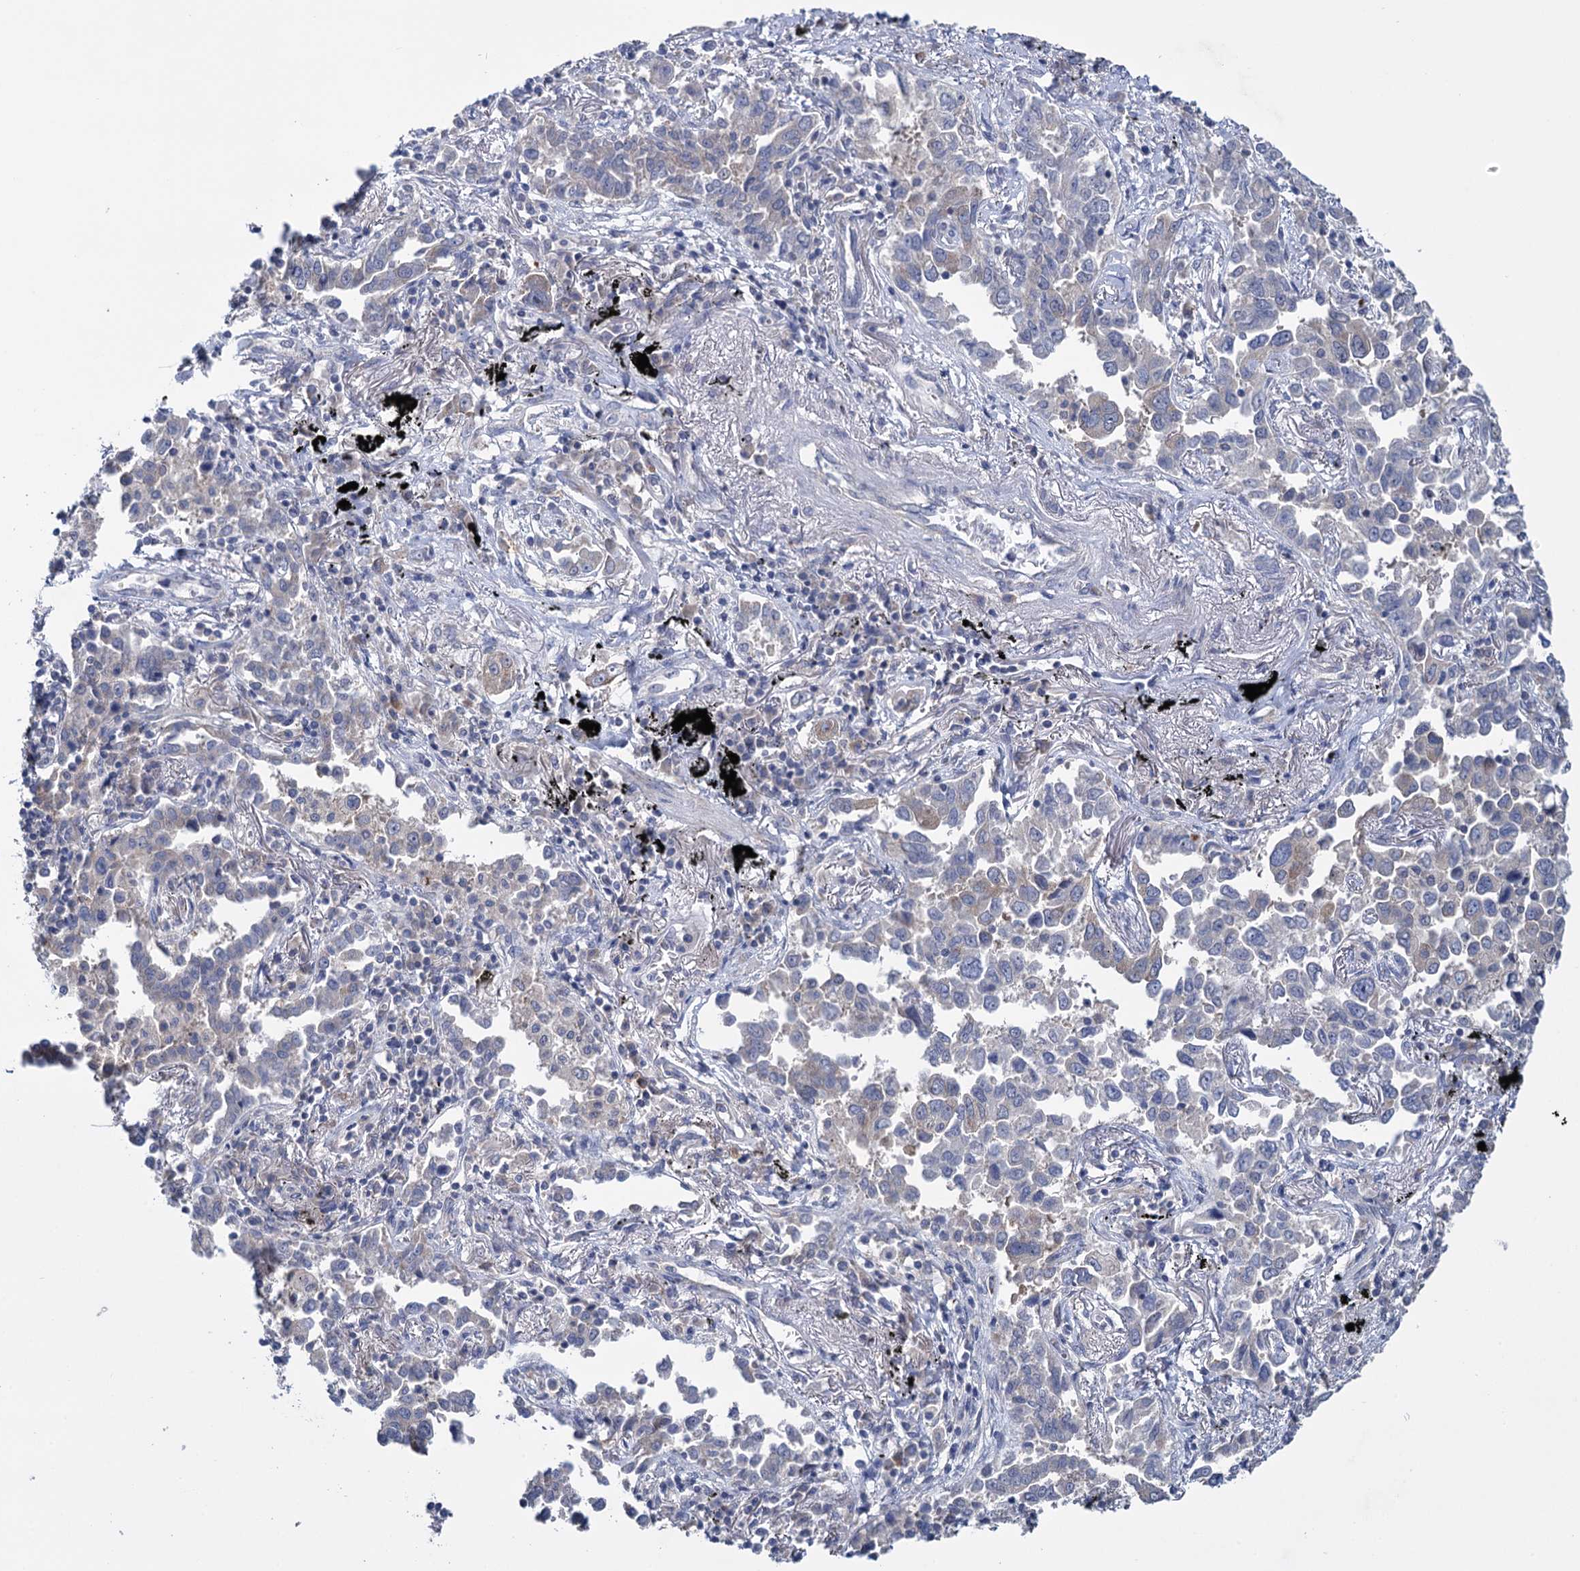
{"staining": {"intensity": "negative", "quantity": "none", "location": "none"}, "tissue": "lung cancer", "cell_type": "Tumor cells", "image_type": "cancer", "snomed": [{"axis": "morphology", "description": "Adenocarcinoma, NOS"}, {"axis": "topography", "description": "Lung"}], "caption": "Adenocarcinoma (lung) was stained to show a protein in brown. There is no significant staining in tumor cells. (Stains: DAB (3,3'-diaminobenzidine) immunohistochemistry with hematoxylin counter stain, Microscopy: brightfield microscopy at high magnification).", "gene": "GSTM2", "patient": {"sex": "male", "age": 67}}